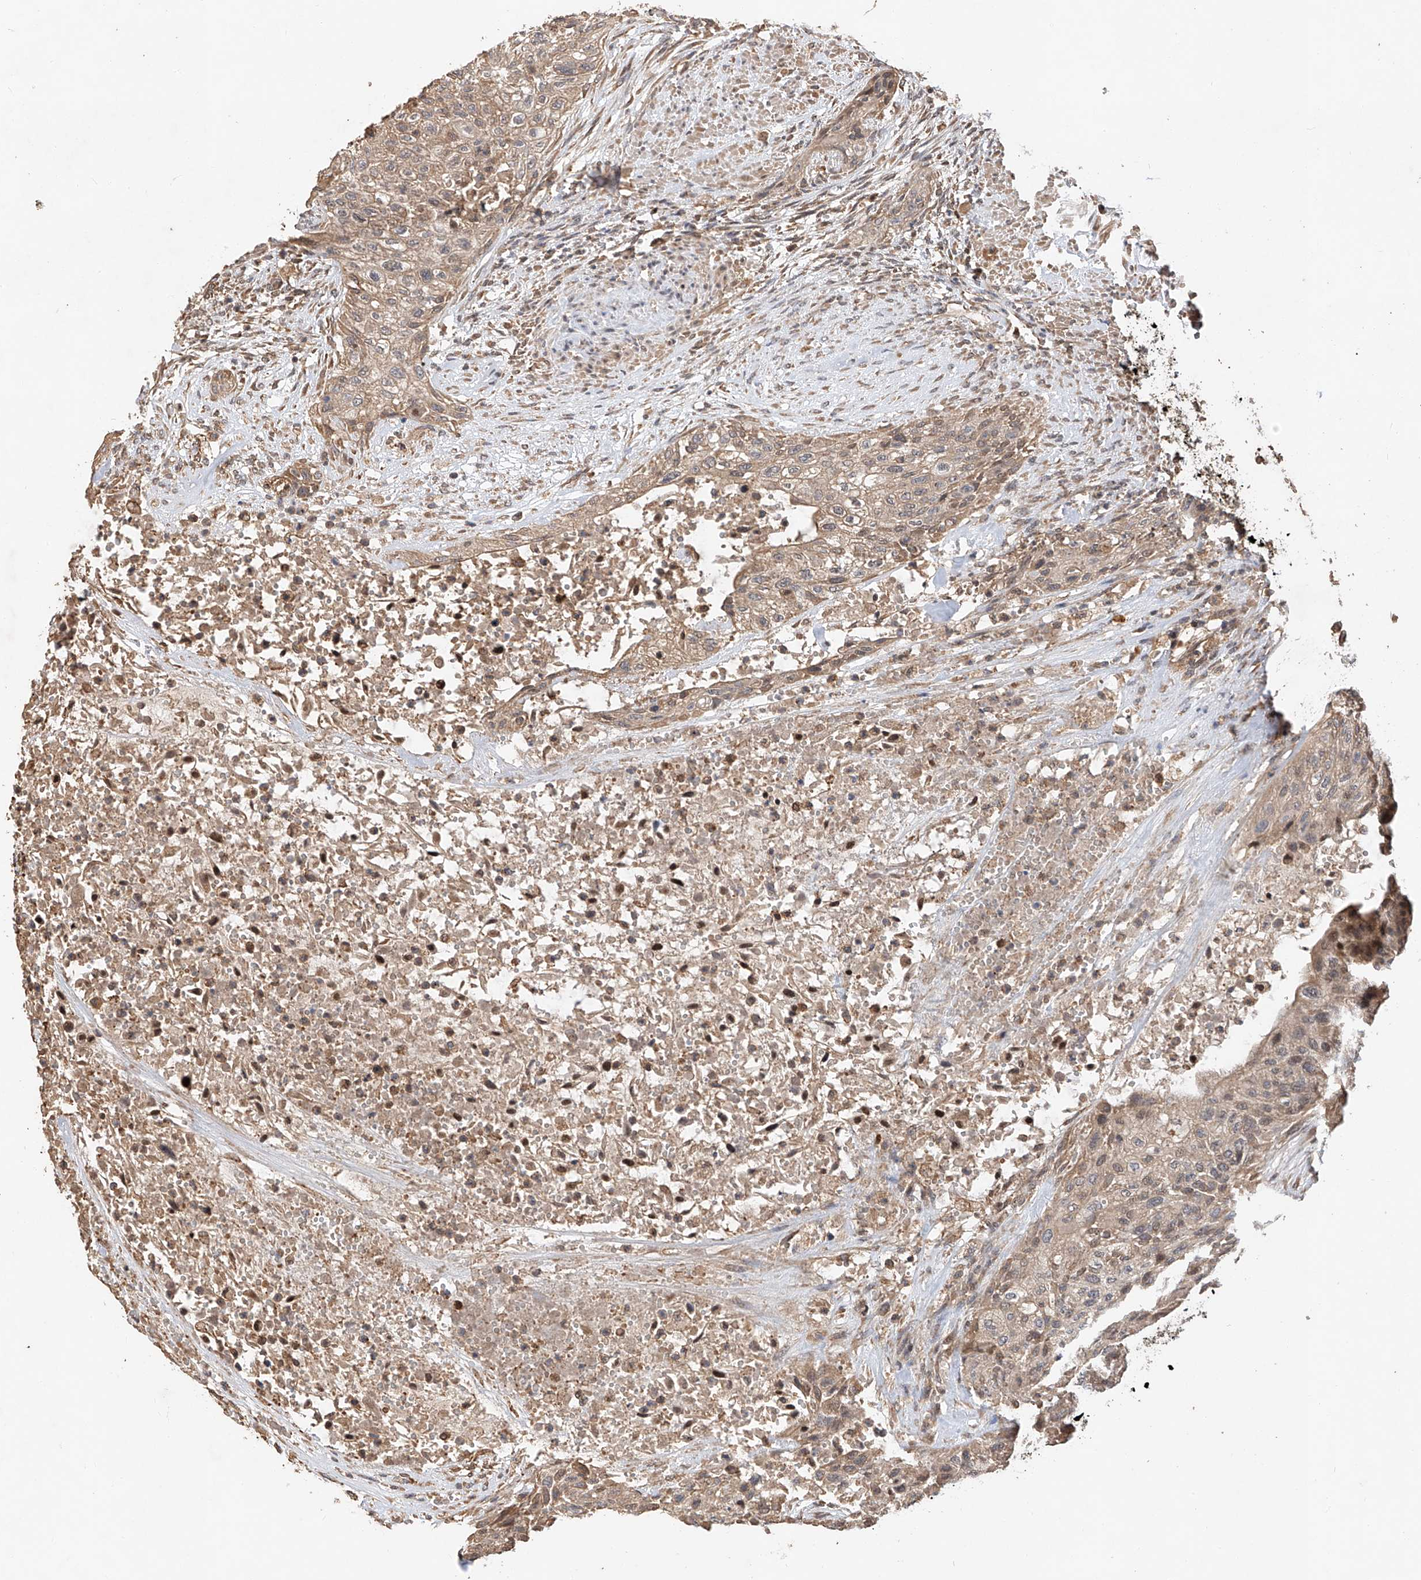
{"staining": {"intensity": "weak", "quantity": ">75%", "location": "cytoplasmic/membranous"}, "tissue": "urothelial cancer", "cell_type": "Tumor cells", "image_type": "cancer", "snomed": [{"axis": "morphology", "description": "Urothelial carcinoma, High grade"}, {"axis": "topography", "description": "Urinary bladder"}], "caption": "Brown immunohistochemical staining in urothelial carcinoma (high-grade) reveals weak cytoplasmic/membranous positivity in about >75% of tumor cells. (brown staining indicates protein expression, while blue staining denotes nuclei).", "gene": "RILPL2", "patient": {"sex": "male", "age": 35}}